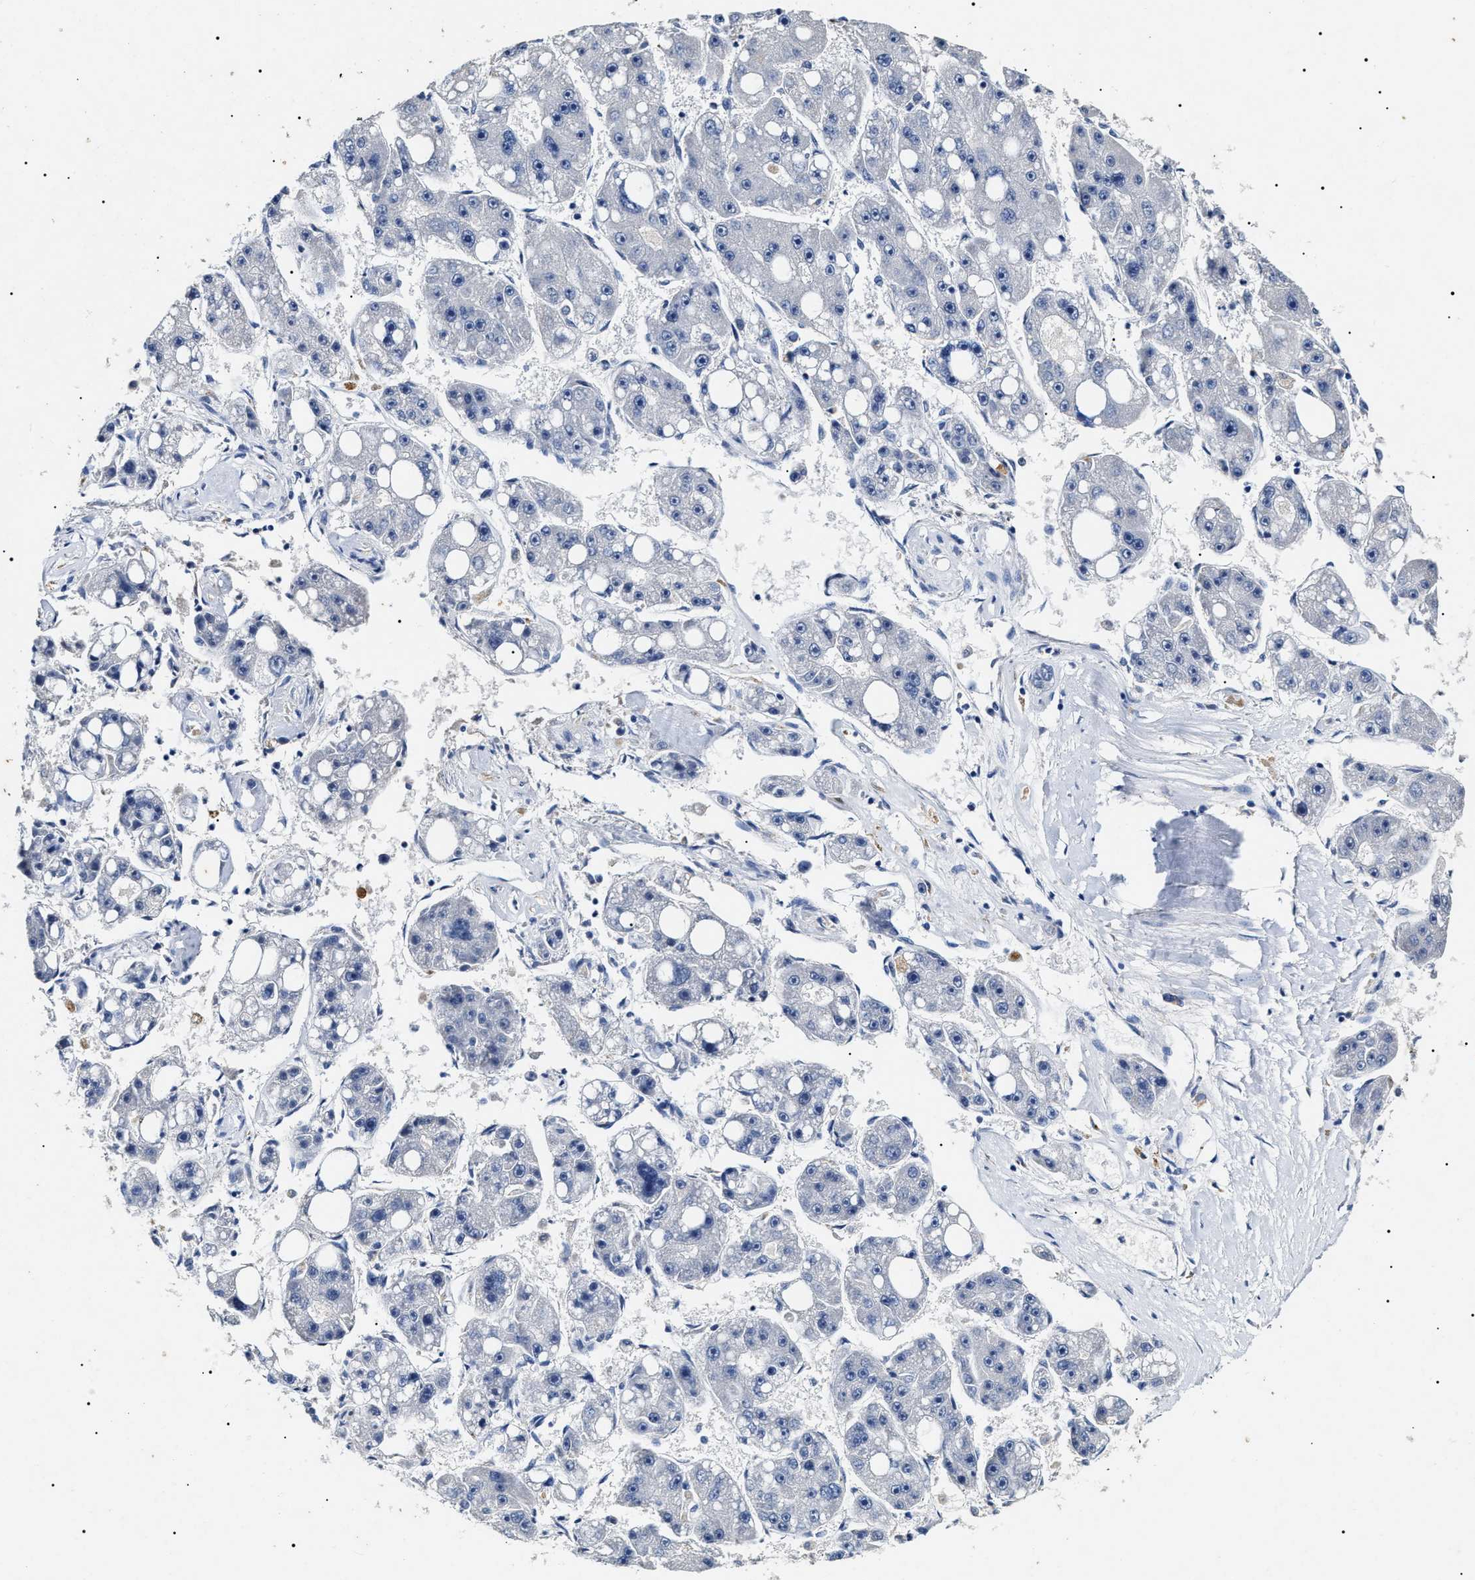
{"staining": {"intensity": "negative", "quantity": "none", "location": "none"}, "tissue": "liver cancer", "cell_type": "Tumor cells", "image_type": "cancer", "snomed": [{"axis": "morphology", "description": "Carcinoma, Hepatocellular, NOS"}, {"axis": "topography", "description": "Liver"}], "caption": "IHC micrograph of neoplastic tissue: human hepatocellular carcinoma (liver) stained with DAB demonstrates no significant protein staining in tumor cells.", "gene": "LRRC8E", "patient": {"sex": "female", "age": 61}}